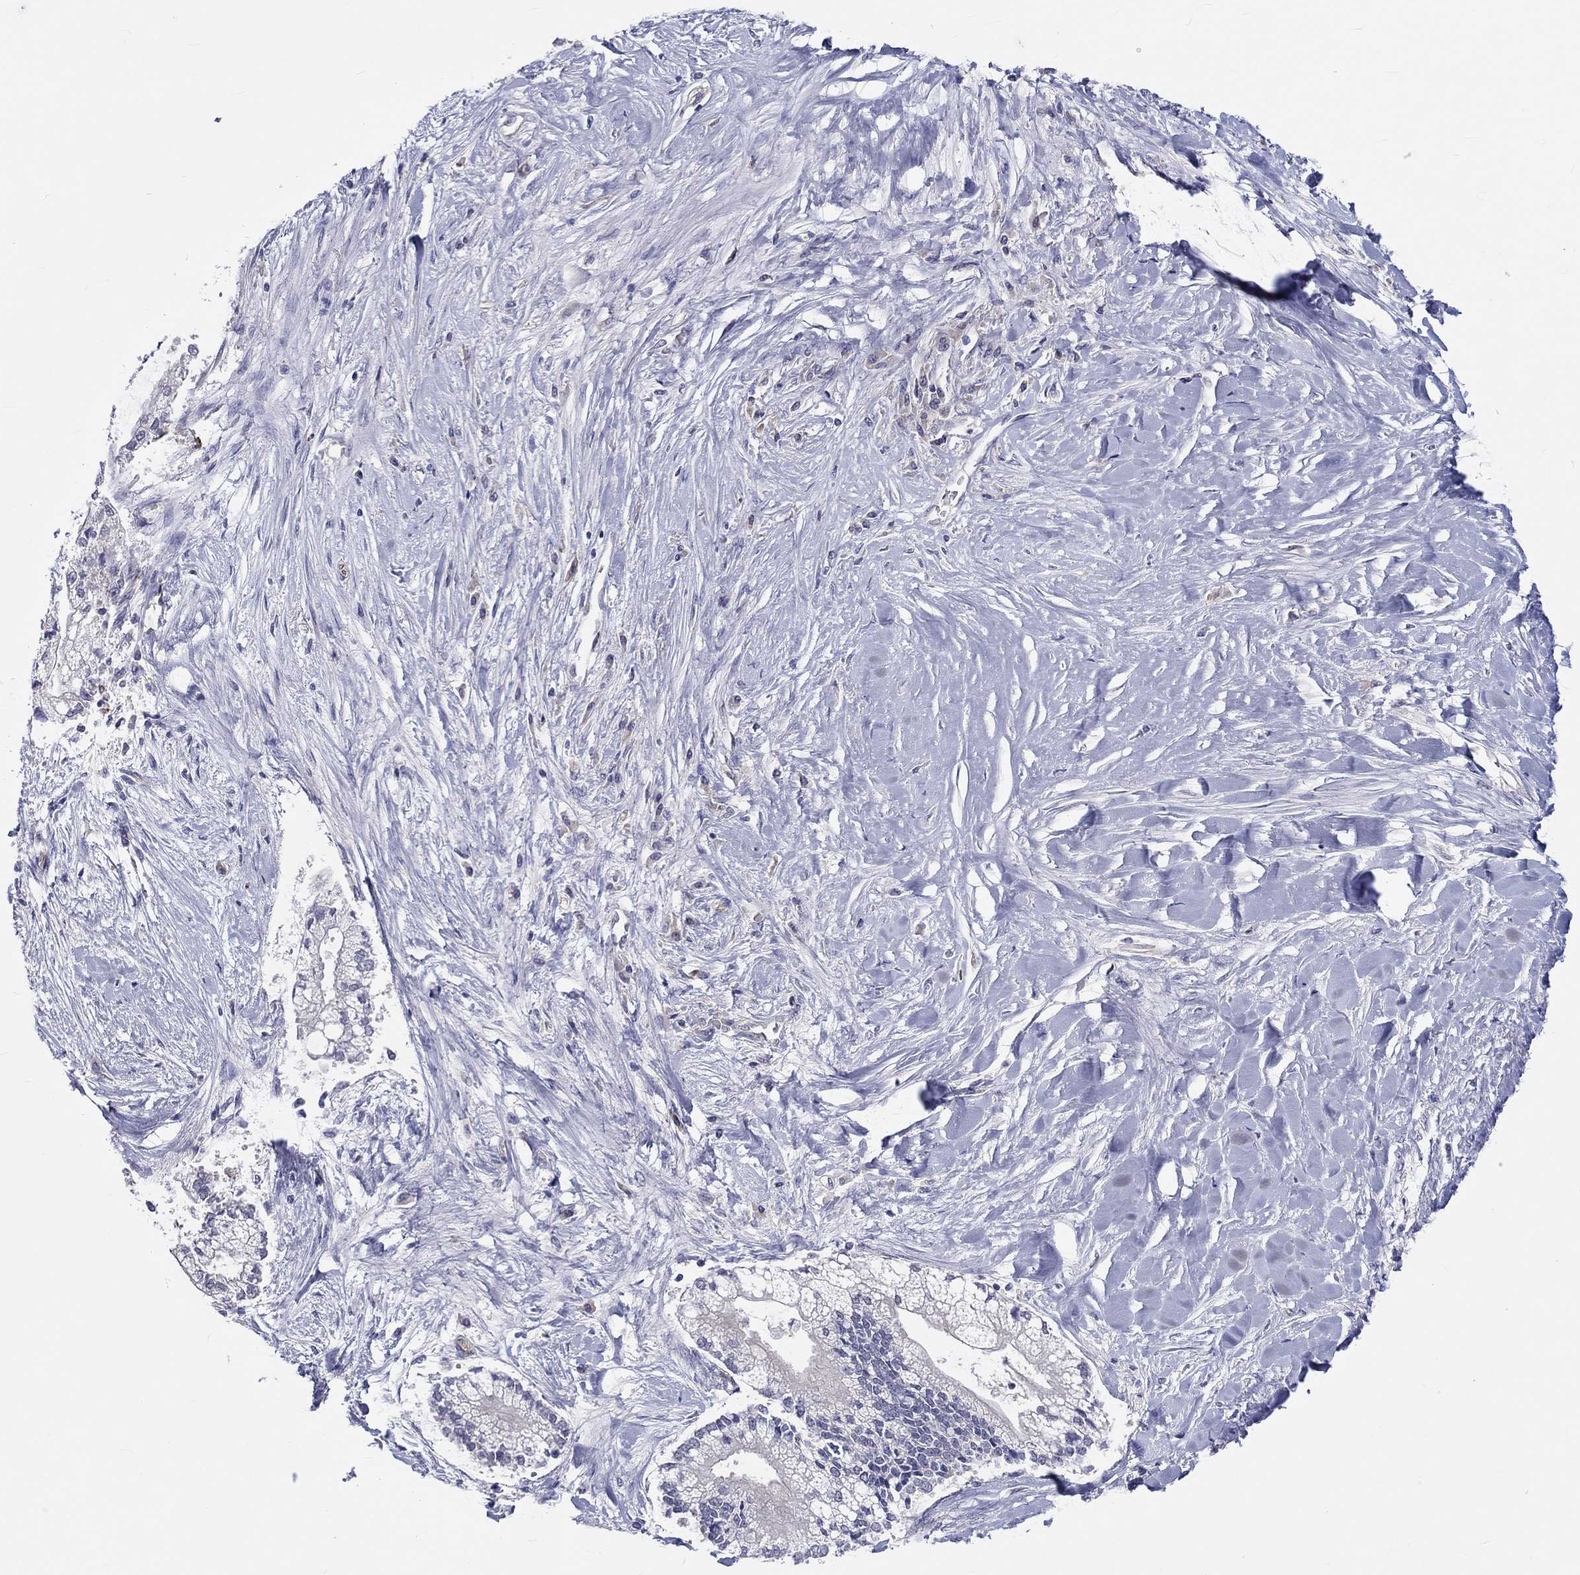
{"staining": {"intensity": "negative", "quantity": "none", "location": "none"}, "tissue": "liver cancer", "cell_type": "Tumor cells", "image_type": "cancer", "snomed": [{"axis": "morphology", "description": "Cholangiocarcinoma"}, {"axis": "topography", "description": "Liver"}], "caption": "The histopathology image shows no significant positivity in tumor cells of liver cholangiocarcinoma.", "gene": "ABCG4", "patient": {"sex": "male", "age": 50}}